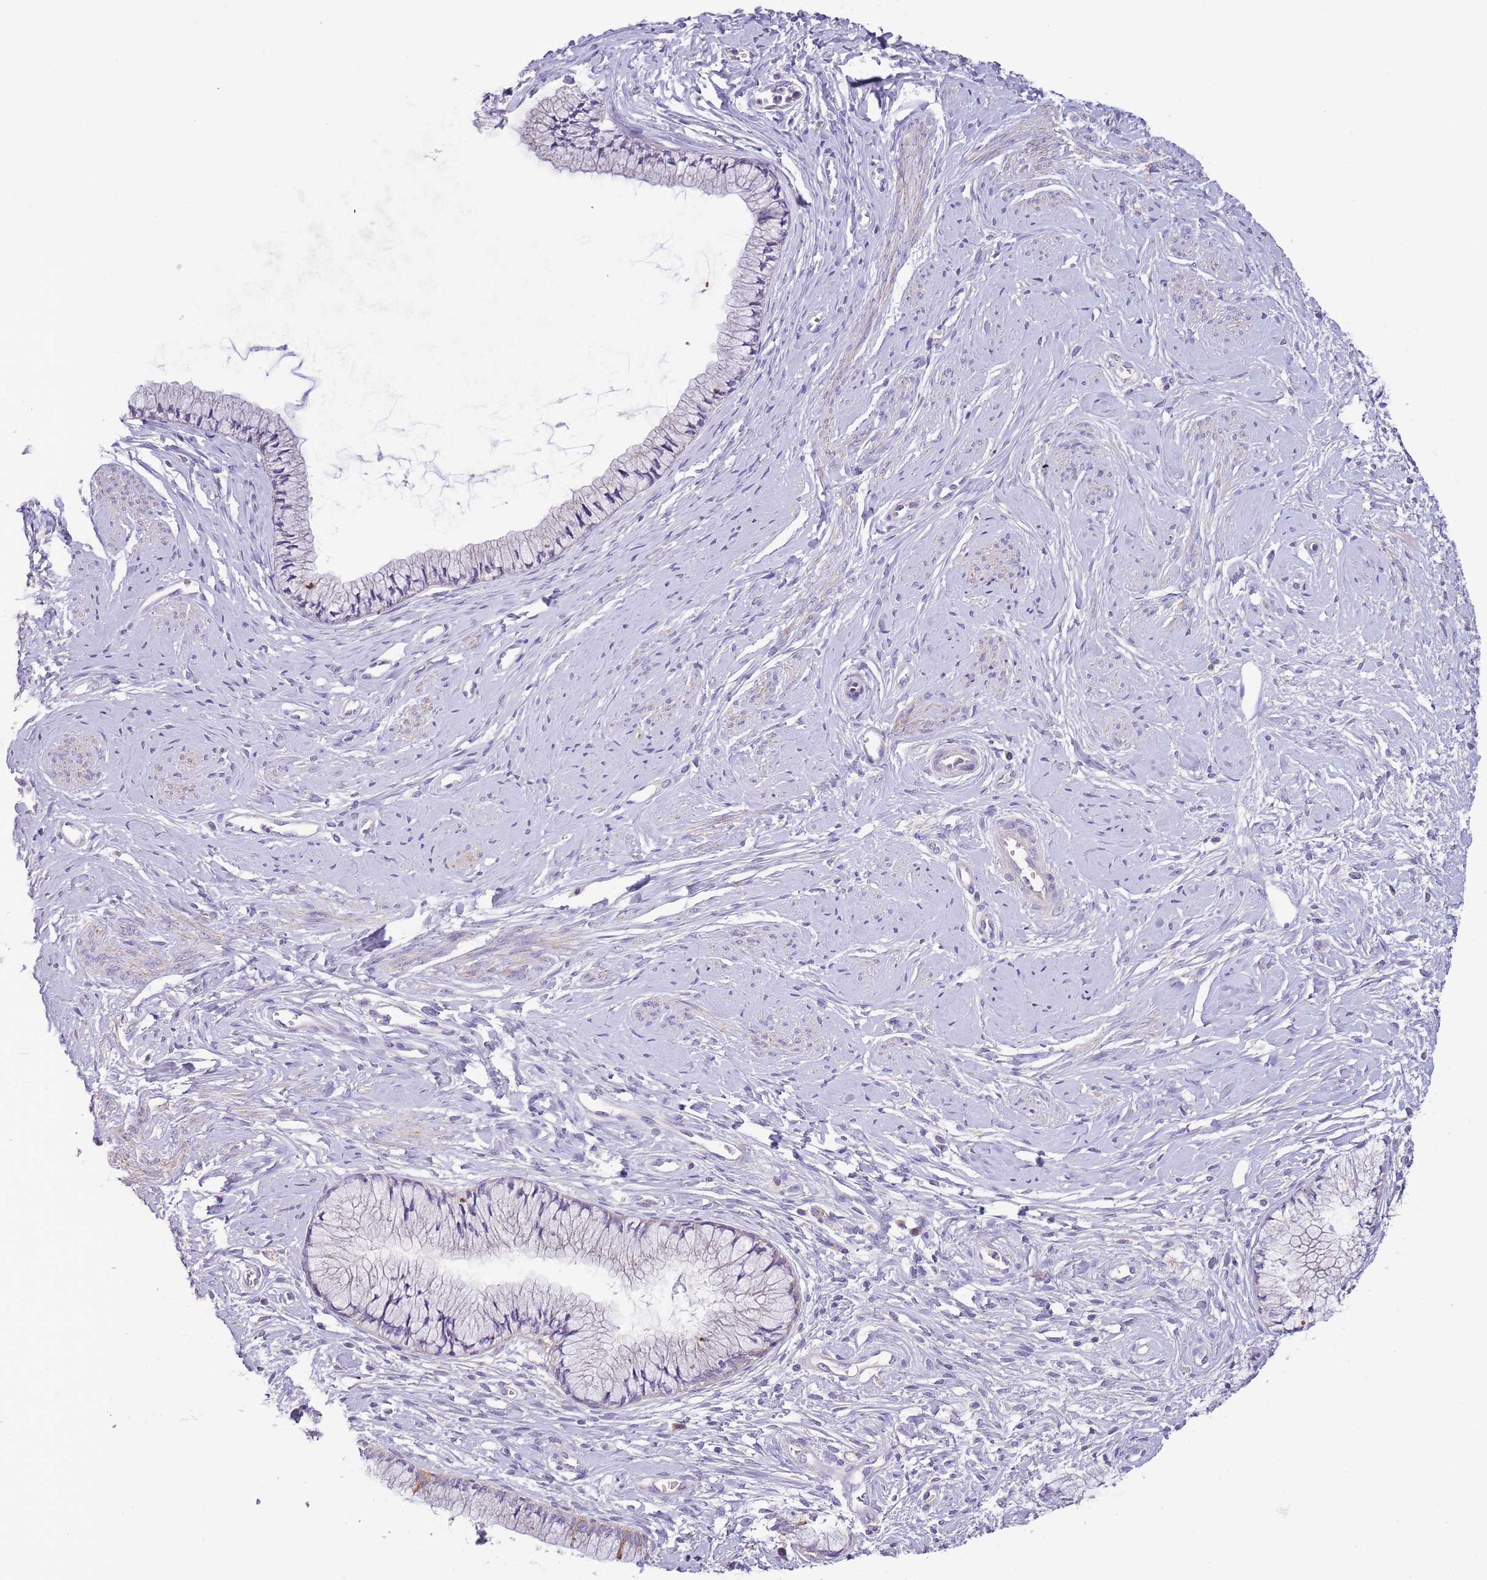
{"staining": {"intensity": "weak", "quantity": "<25%", "location": "cytoplasmic/membranous"}, "tissue": "cervix", "cell_type": "Glandular cells", "image_type": "normal", "snomed": [{"axis": "morphology", "description": "Normal tissue, NOS"}, {"axis": "topography", "description": "Cervix"}], "caption": "Immunohistochemical staining of benign cervix demonstrates no significant staining in glandular cells. (DAB (3,3'-diaminobenzidine) immunohistochemistry with hematoxylin counter stain).", "gene": "ZNF658", "patient": {"sex": "female", "age": 42}}